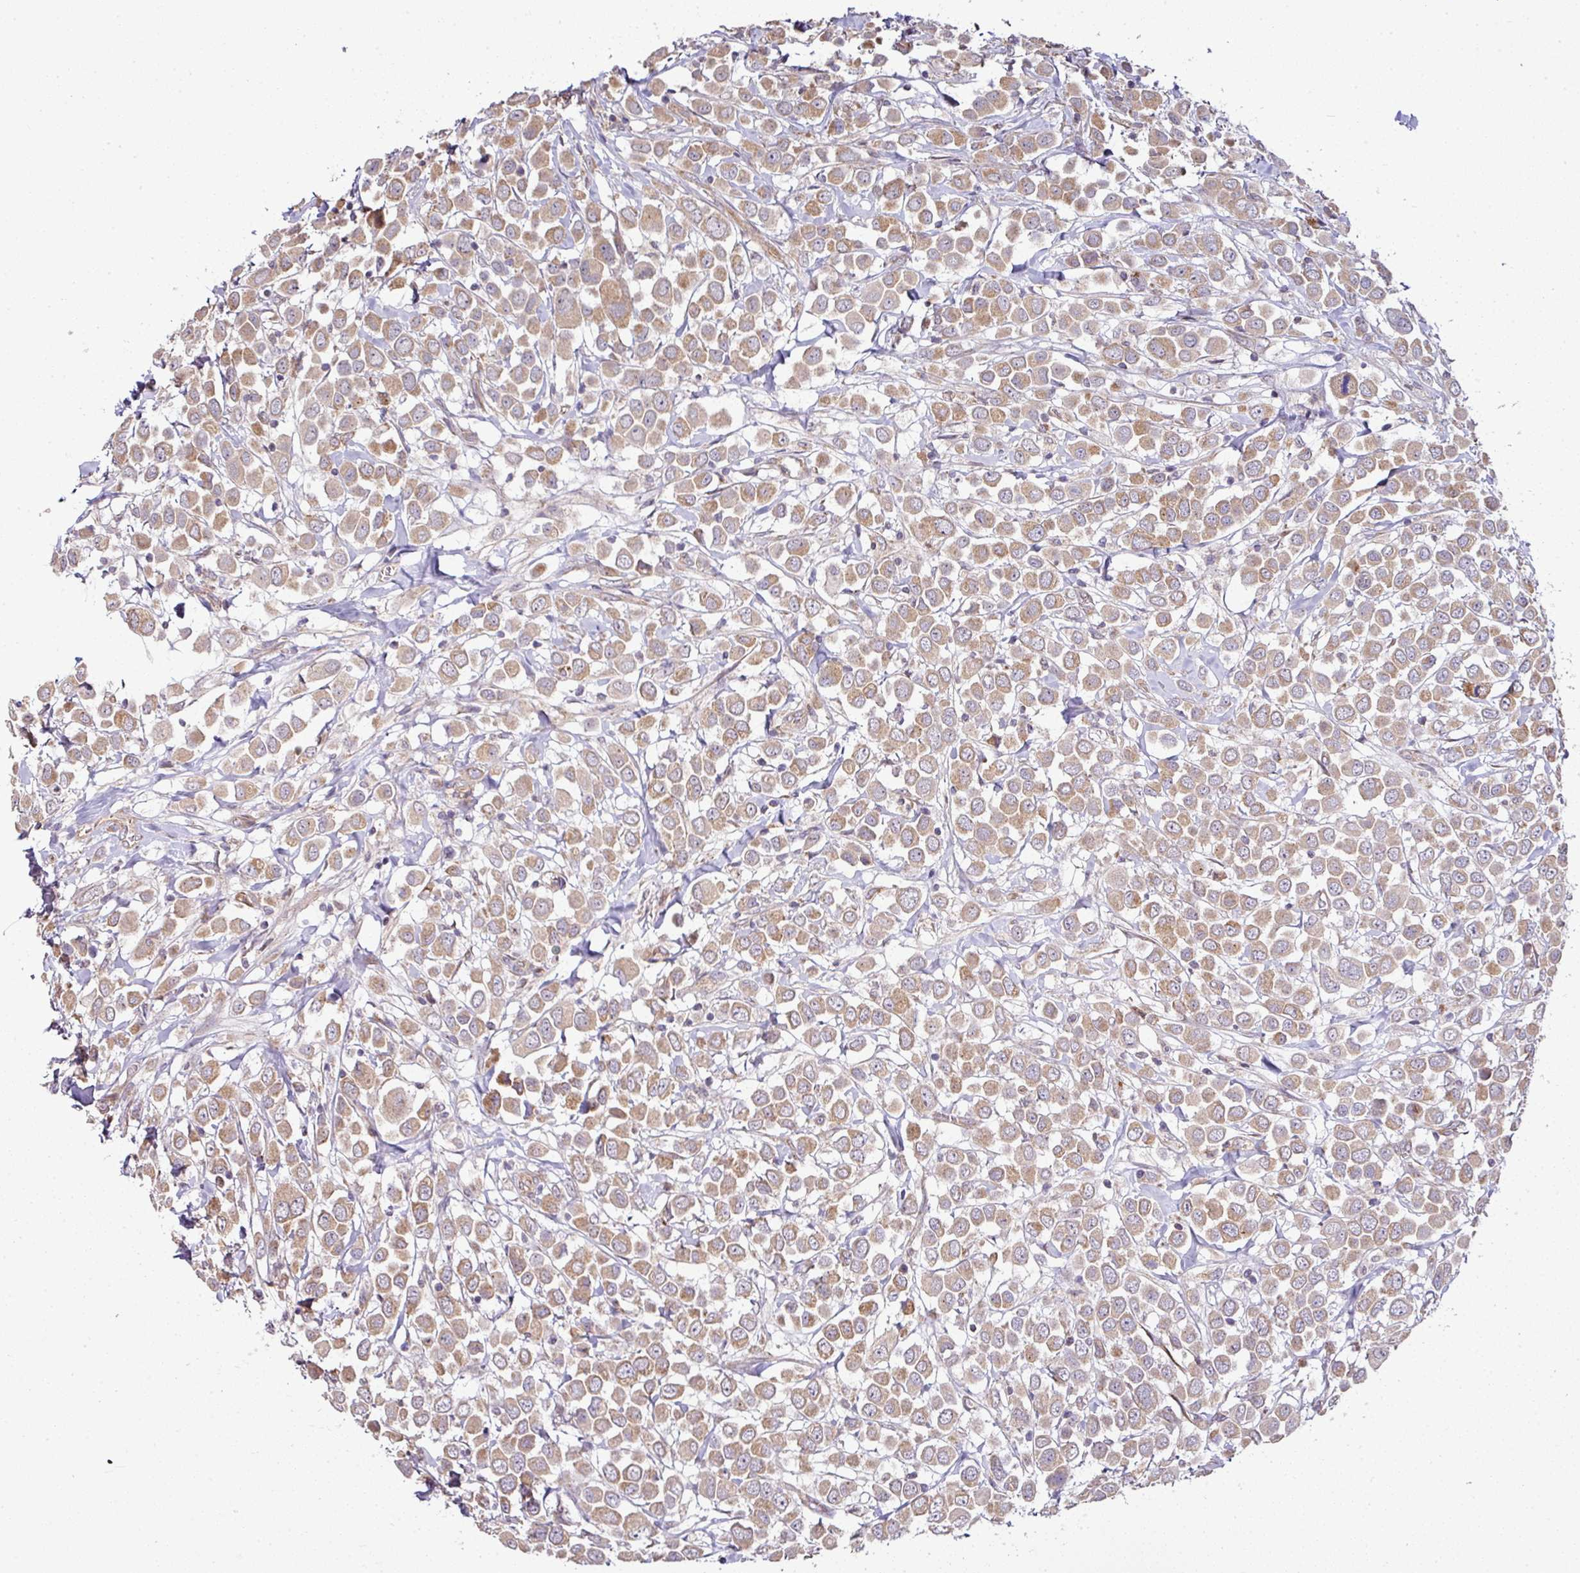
{"staining": {"intensity": "moderate", "quantity": ">75%", "location": "cytoplasmic/membranous"}, "tissue": "breast cancer", "cell_type": "Tumor cells", "image_type": "cancer", "snomed": [{"axis": "morphology", "description": "Duct carcinoma"}, {"axis": "topography", "description": "Breast"}], "caption": "Moderate cytoplasmic/membranous expression is identified in approximately >75% of tumor cells in breast cancer (invasive ductal carcinoma).", "gene": "TIMMDC1", "patient": {"sex": "female", "age": 61}}